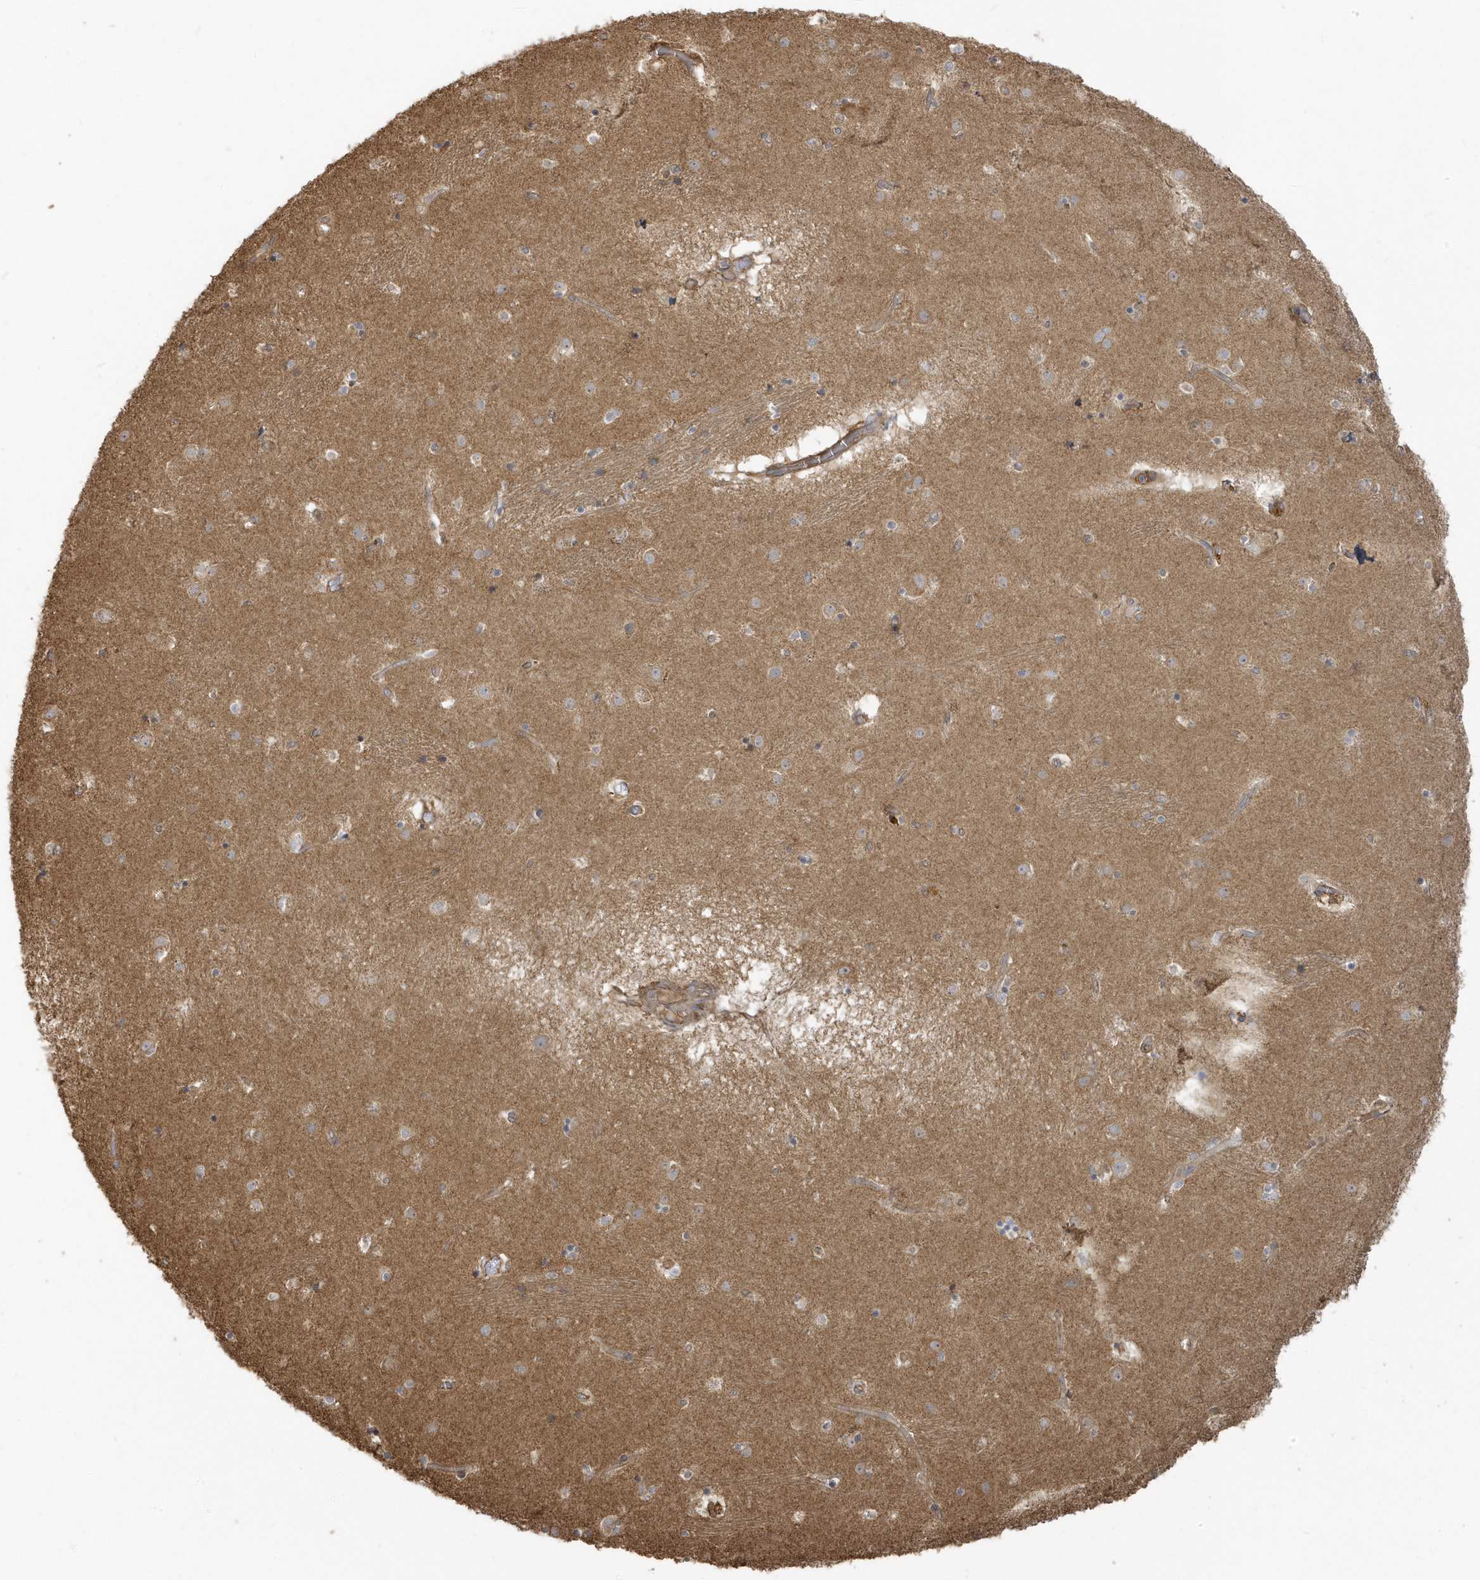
{"staining": {"intensity": "weak", "quantity": "25%-75%", "location": "cytoplasmic/membranous"}, "tissue": "caudate", "cell_type": "Glial cells", "image_type": "normal", "snomed": [{"axis": "morphology", "description": "Normal tissue, NOS"}, {"axis": "topography", "description": "Lateral ventricle wall"}], "caption": "Weak cytoplasmic/membranous protein positivity is identified in approximately 25%-75% of glial cells in caudate.", "gene": "ZBTB8A", "patient": {"sex": "male", "age": 70}}